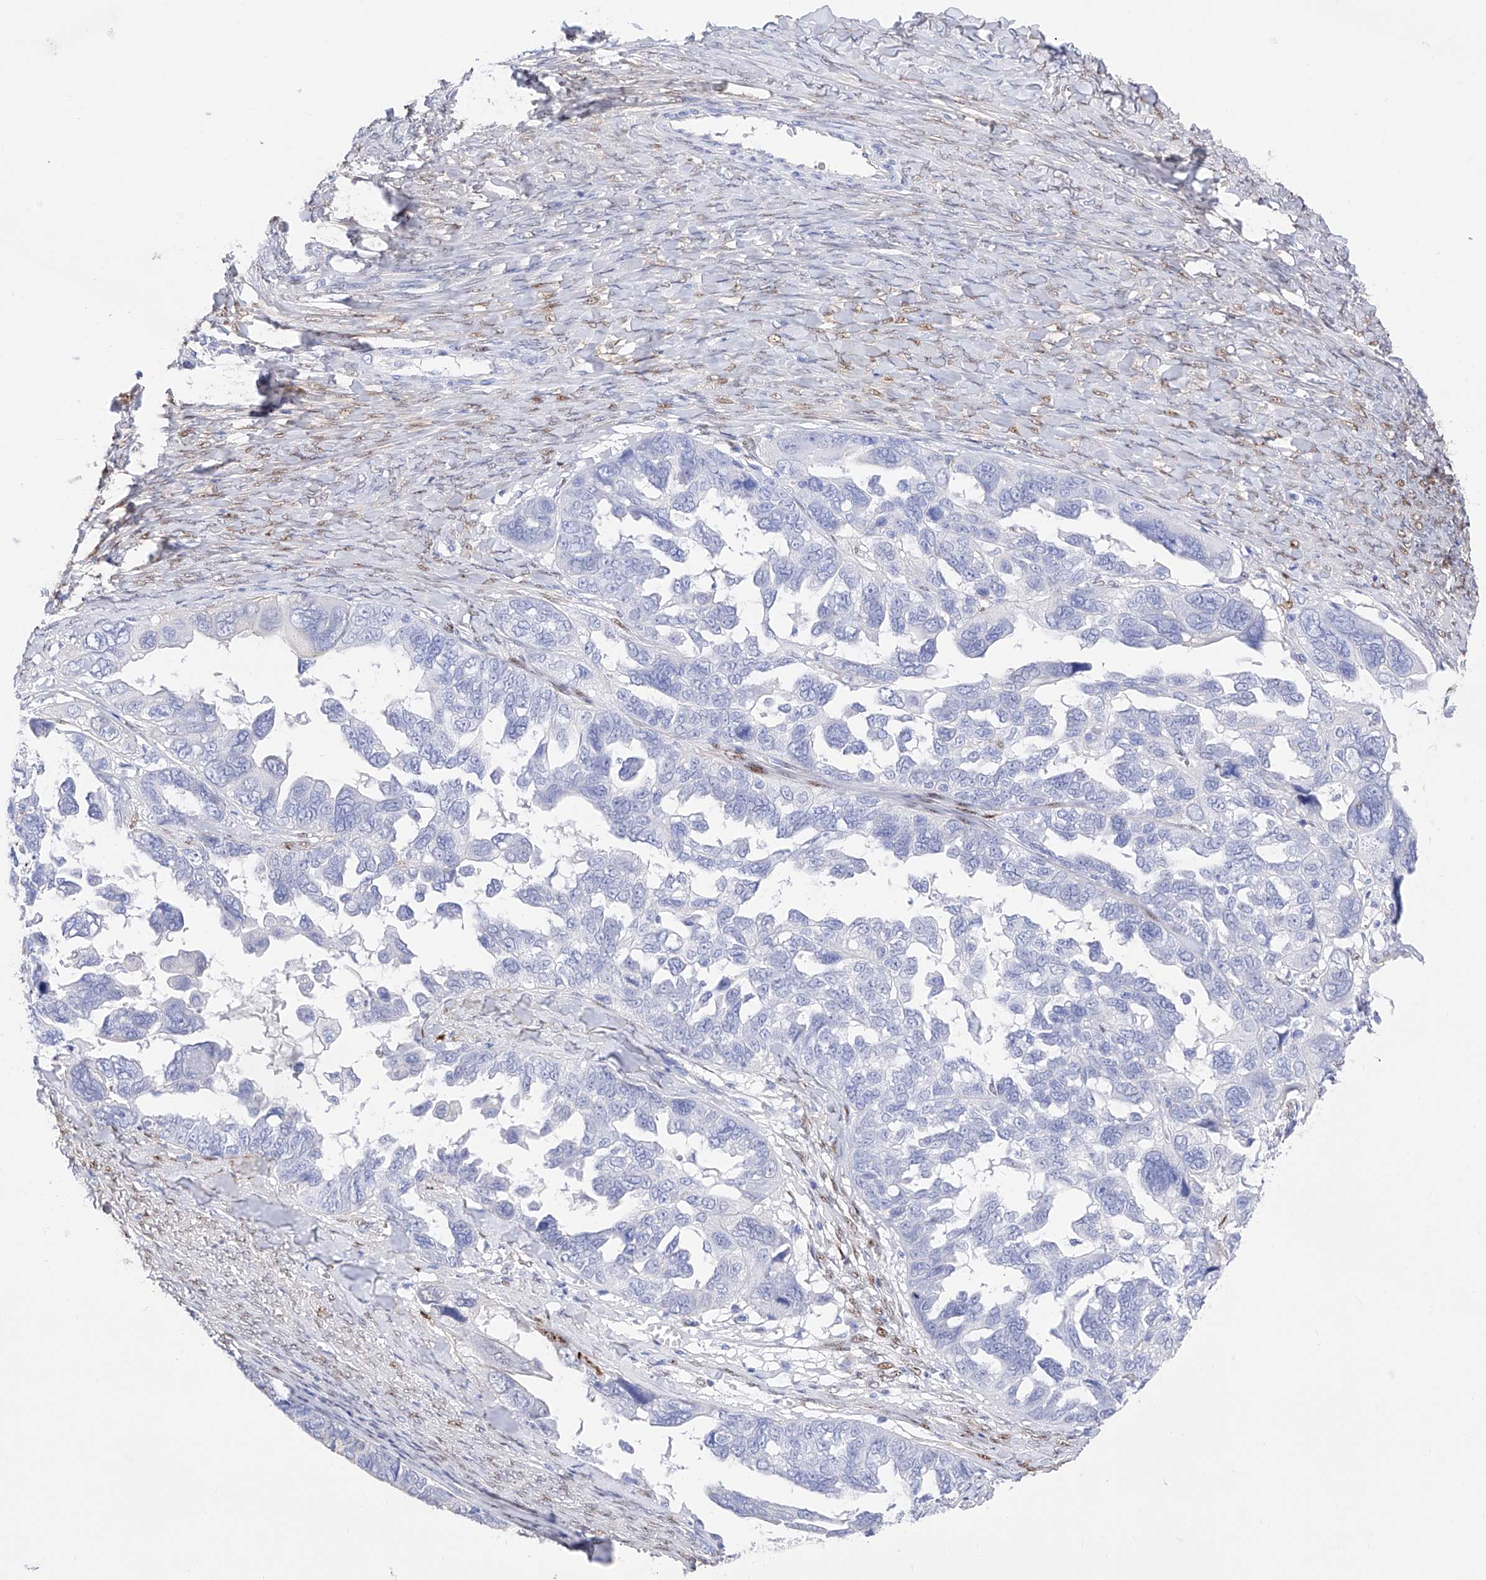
{"staining": {"intensity": "negative", "quantity": "none", "location": "none"}, "tissue": "ovarian cancer", "cell_type": "Tumor cells", "image_type": "cancer", "snomed": [{"axis": "morphology", "description": "Cystadenocarcinoma, serous, NOS"}, {"axis": "topography", "description": "Ovary"}], "caption": "Immunohistochemistry photomicrograph of human serous cystadenocarcinoma (ovarian) stained for a protein (brown), which reveals no staining in tumor cells.", "gene": "TRPC7", "patient": {"sex": "female", "age": 79}}